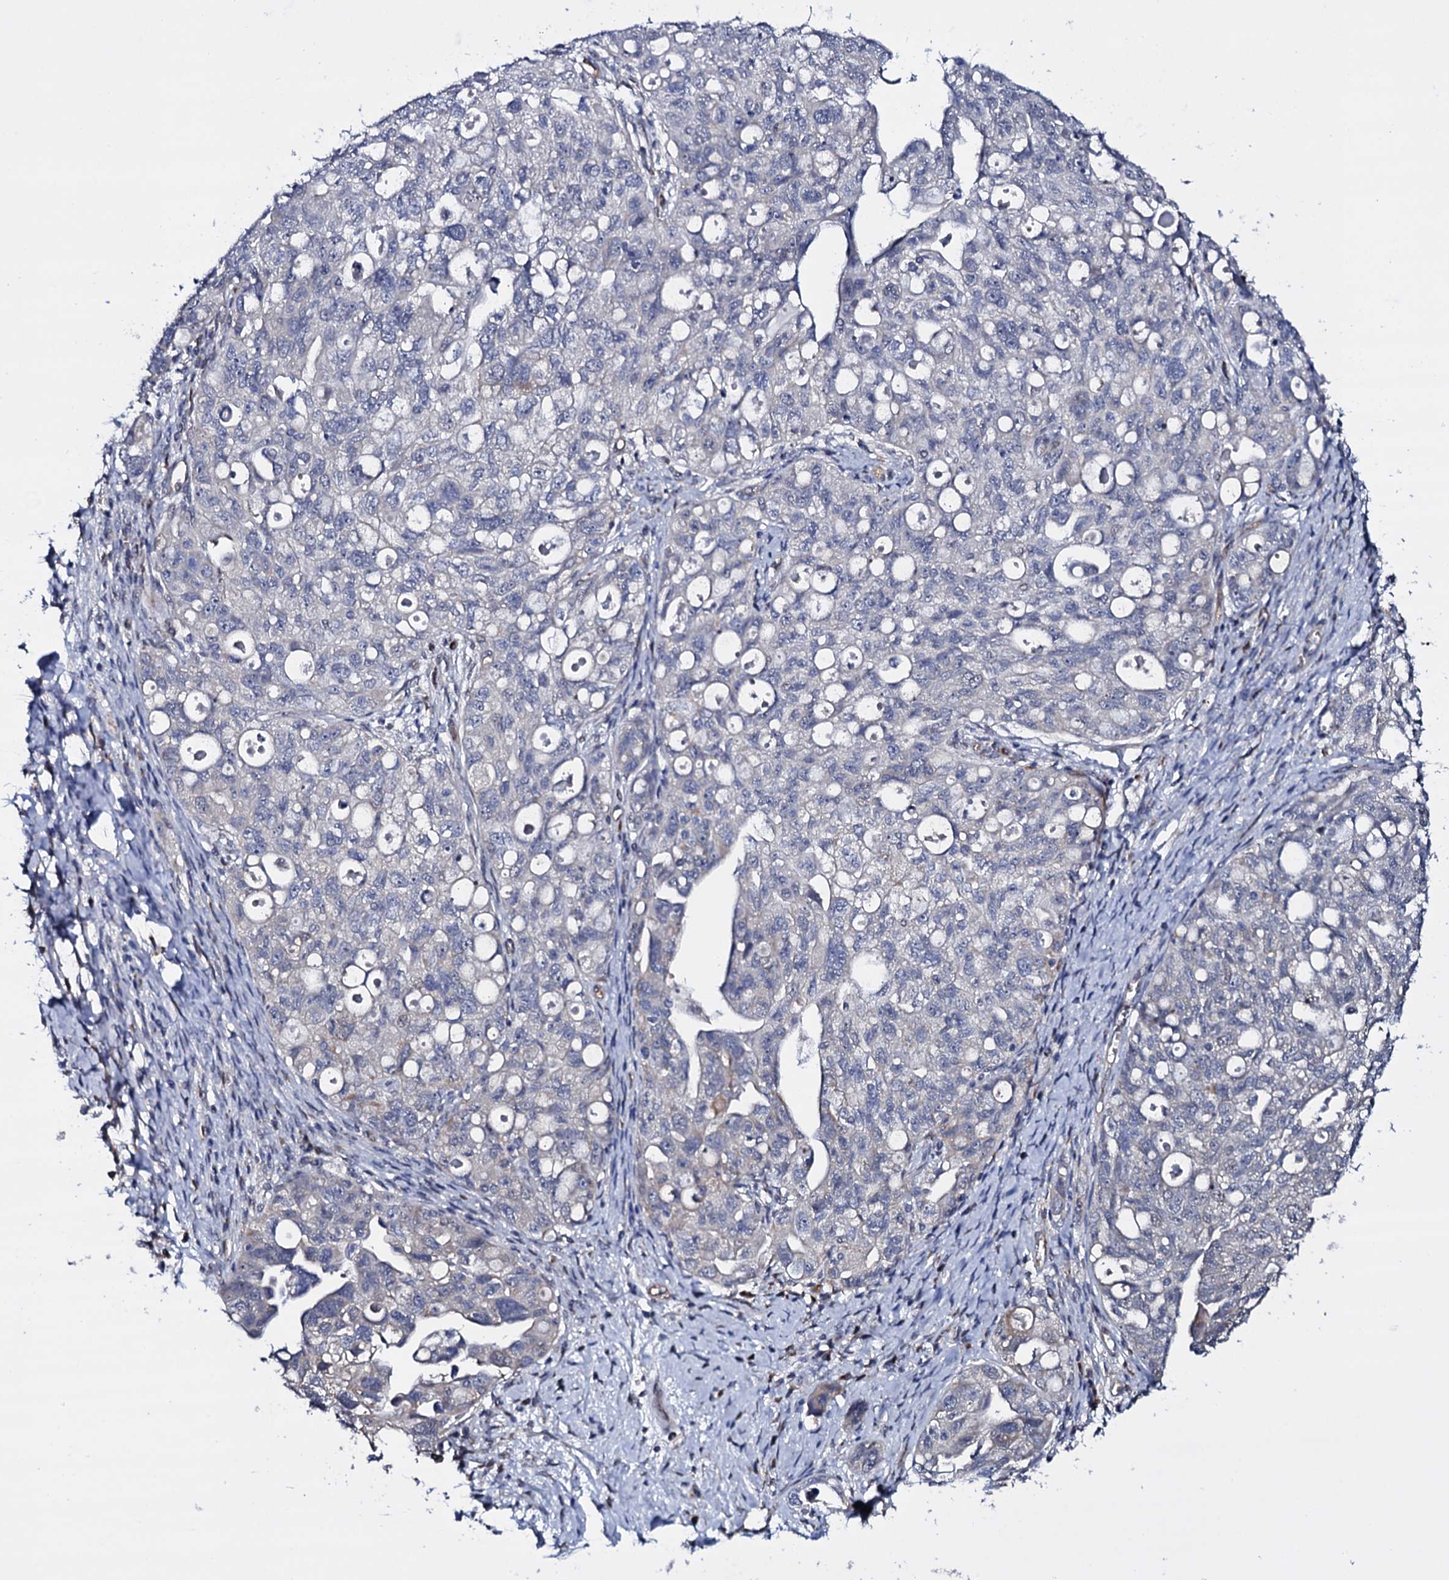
{"staining": {"intensity": "negative", "quantity": "none", "location": "none"}, "tissue": "ovarian cancer", "cell_type": "Tumor cells", "image_type": "cancer", "snomed": [{"axis": "morphology", "description": "Carcinoma, NOS"}, {"axis": "morphology", "description": "Cystadenocarcinoma, serous, NOS"}, {"axis": "topography", "description": "Ovary"}], "caption": "A photomicrograph of human ovarian cancer (serous cystadenocarcinoma) is negative for staining in tumor cells.", "gene": "GAREM1", "patient": {"sex": "female", "age": 69}}